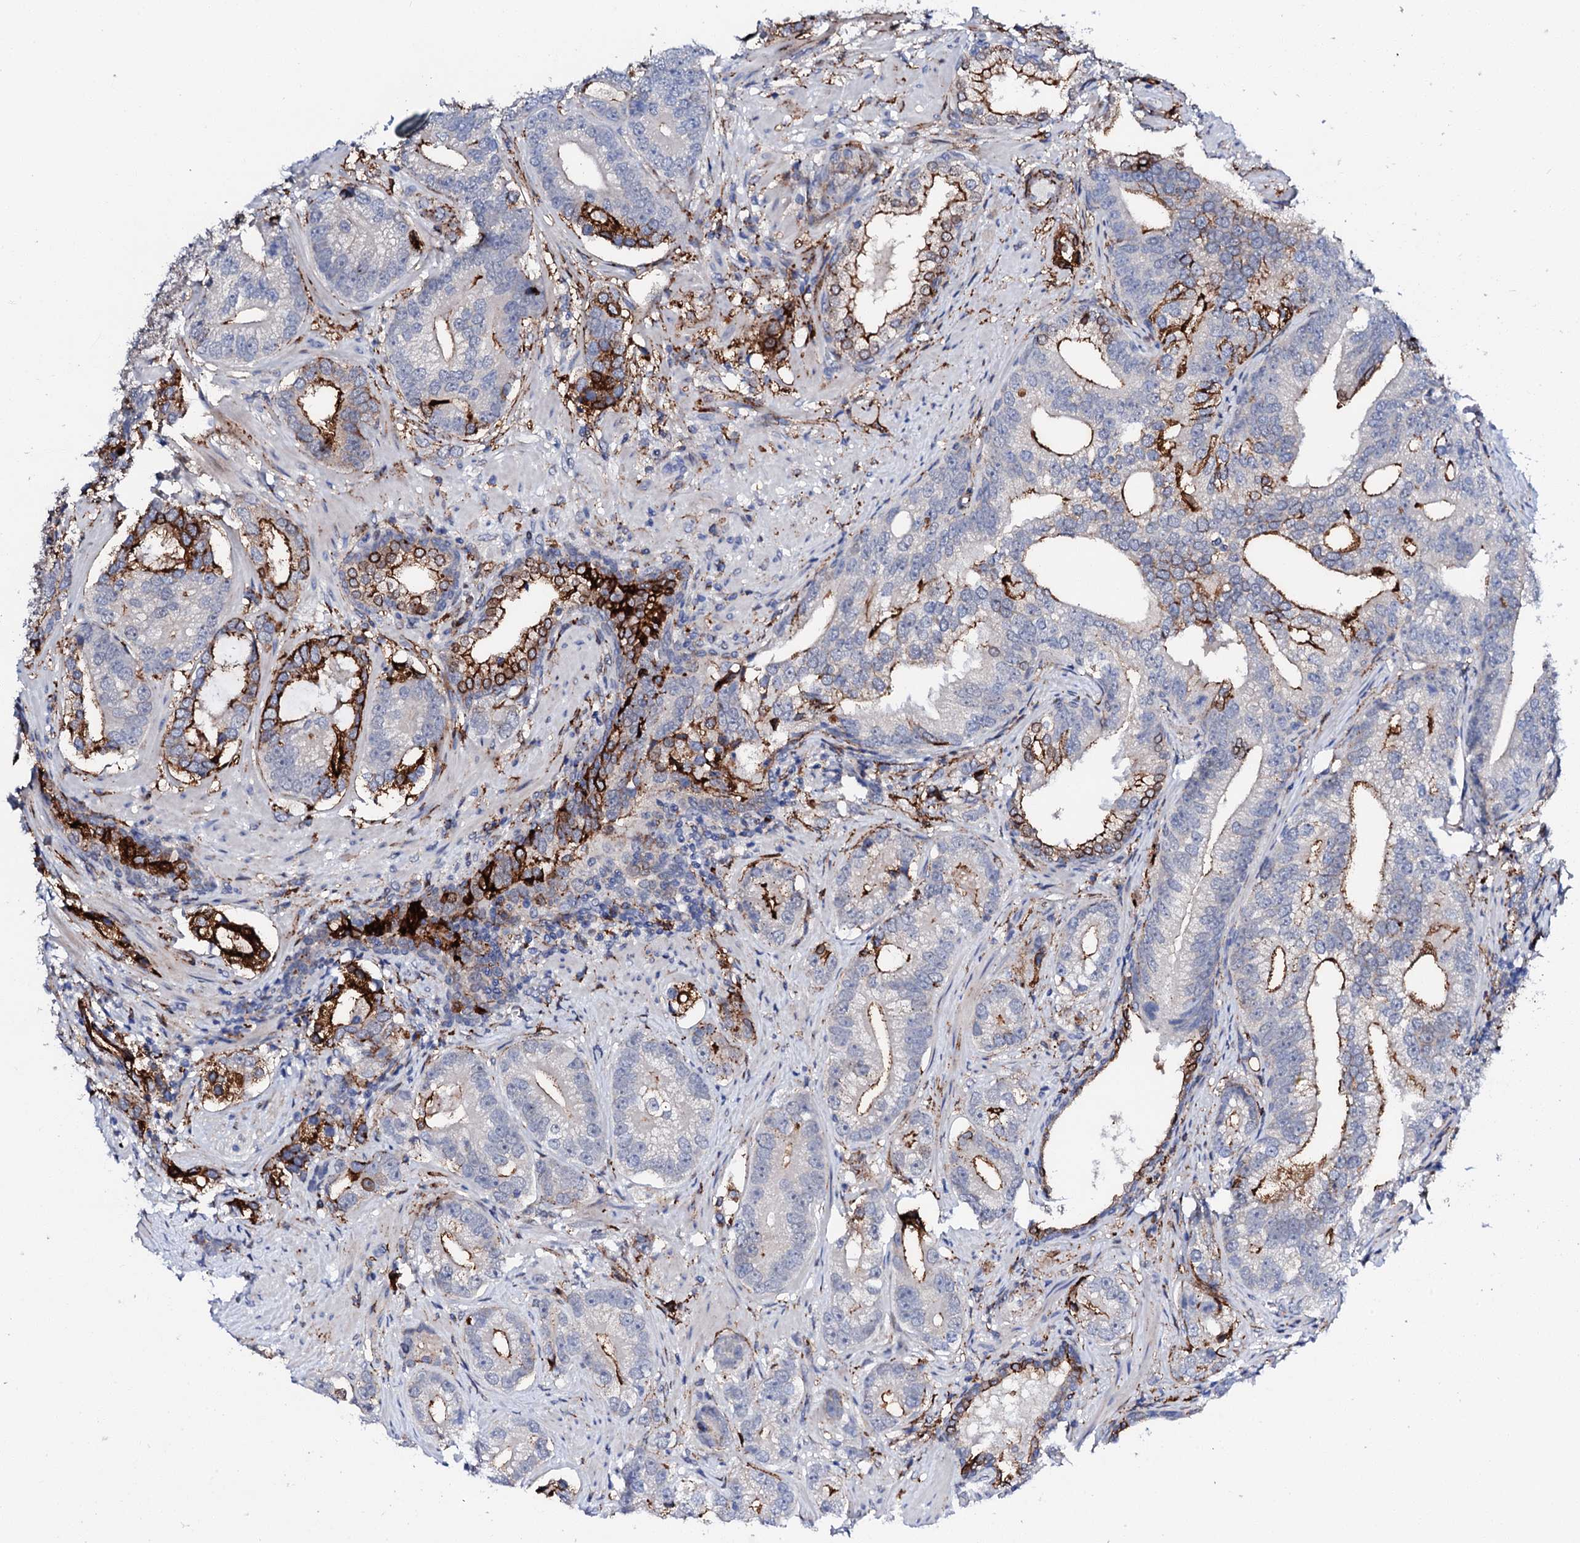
{"staining": {"intensity": "strong", "quantity": "25%-75%", "location": "cytoplasmic/membranous"}, "tissue": "prostate cancer", "cell_type": "Tumor cells", "image_type": "cancer", "snomed": [{"axis": "morphology", "description": "Adenocarcinoma, High grade"}, {"axis": "topography", "description": "Prostate"}], "caption": "Protein staining of prostate cancer (high-grade adenocarcinoma) tissue demonstrates strong cytoplasmic/membranous expression in approximately 25%-75% of tumor cells.", "gene": "MED13L", "patient": {"sex": "male", "age": 75}}